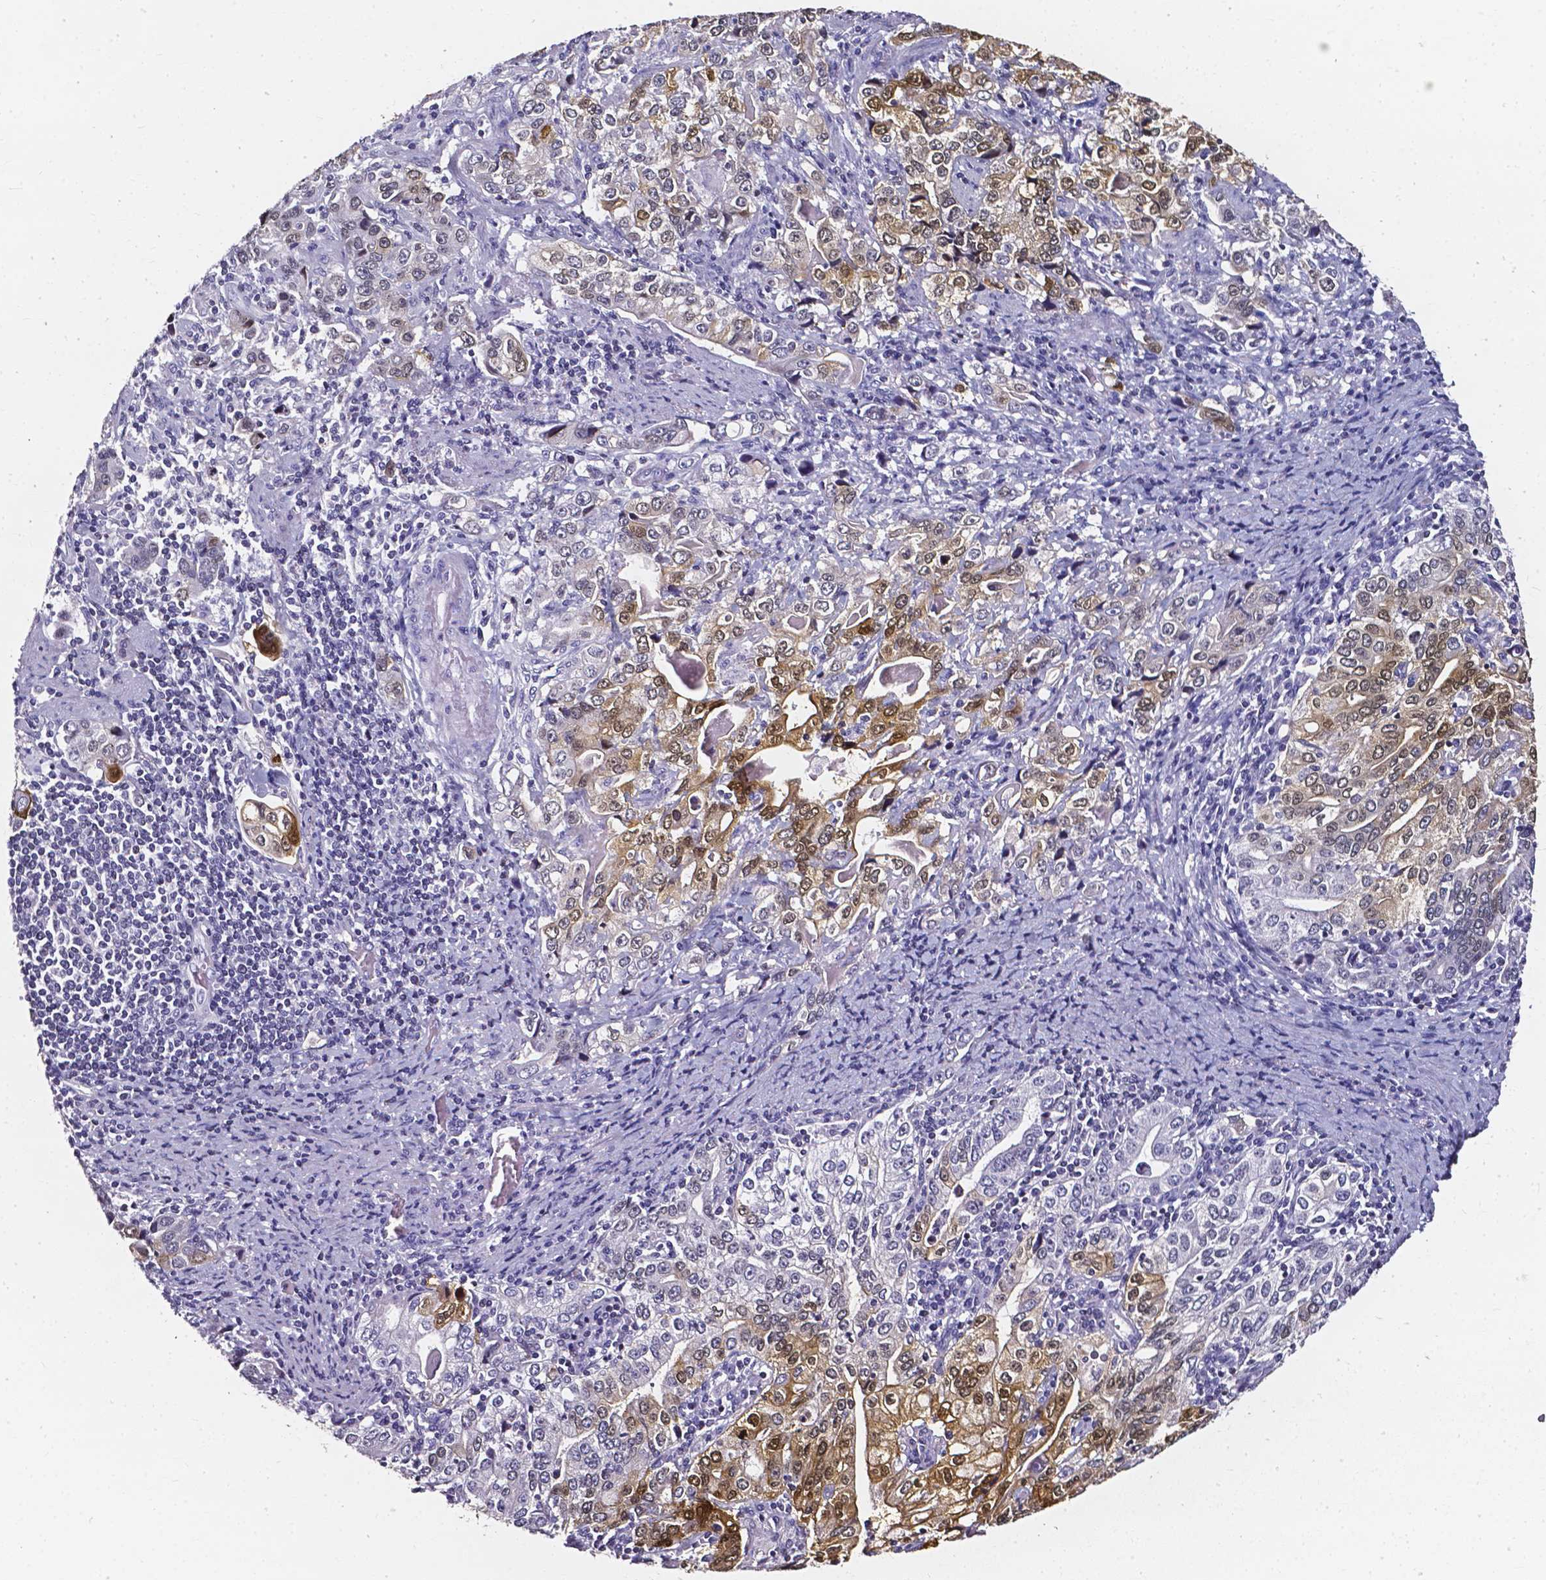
{"staining": {"intensity": "moderate", "quantity": "25%-75%", "location": "cytoplasmic/membranous,nuclear"}, "tissue": "stomach cancer", "cell_type": "Tumor cells", "image_type": "cancer", "snomed": [{"axis": "morphology", "description": "Adenocarcinoma, NOS"}, {"axis": "topography", "description": "Stomach, lower"}], "caption": "Brown immunohistochemical staining in stomach adenocarcinoma exhibits moderate cytoplasmic/membranous and nuclear staining in approximately 25%-75% of tumor cells.", "gene": "AKR1B10", "patient": {"sex": "female", "age": 72}}